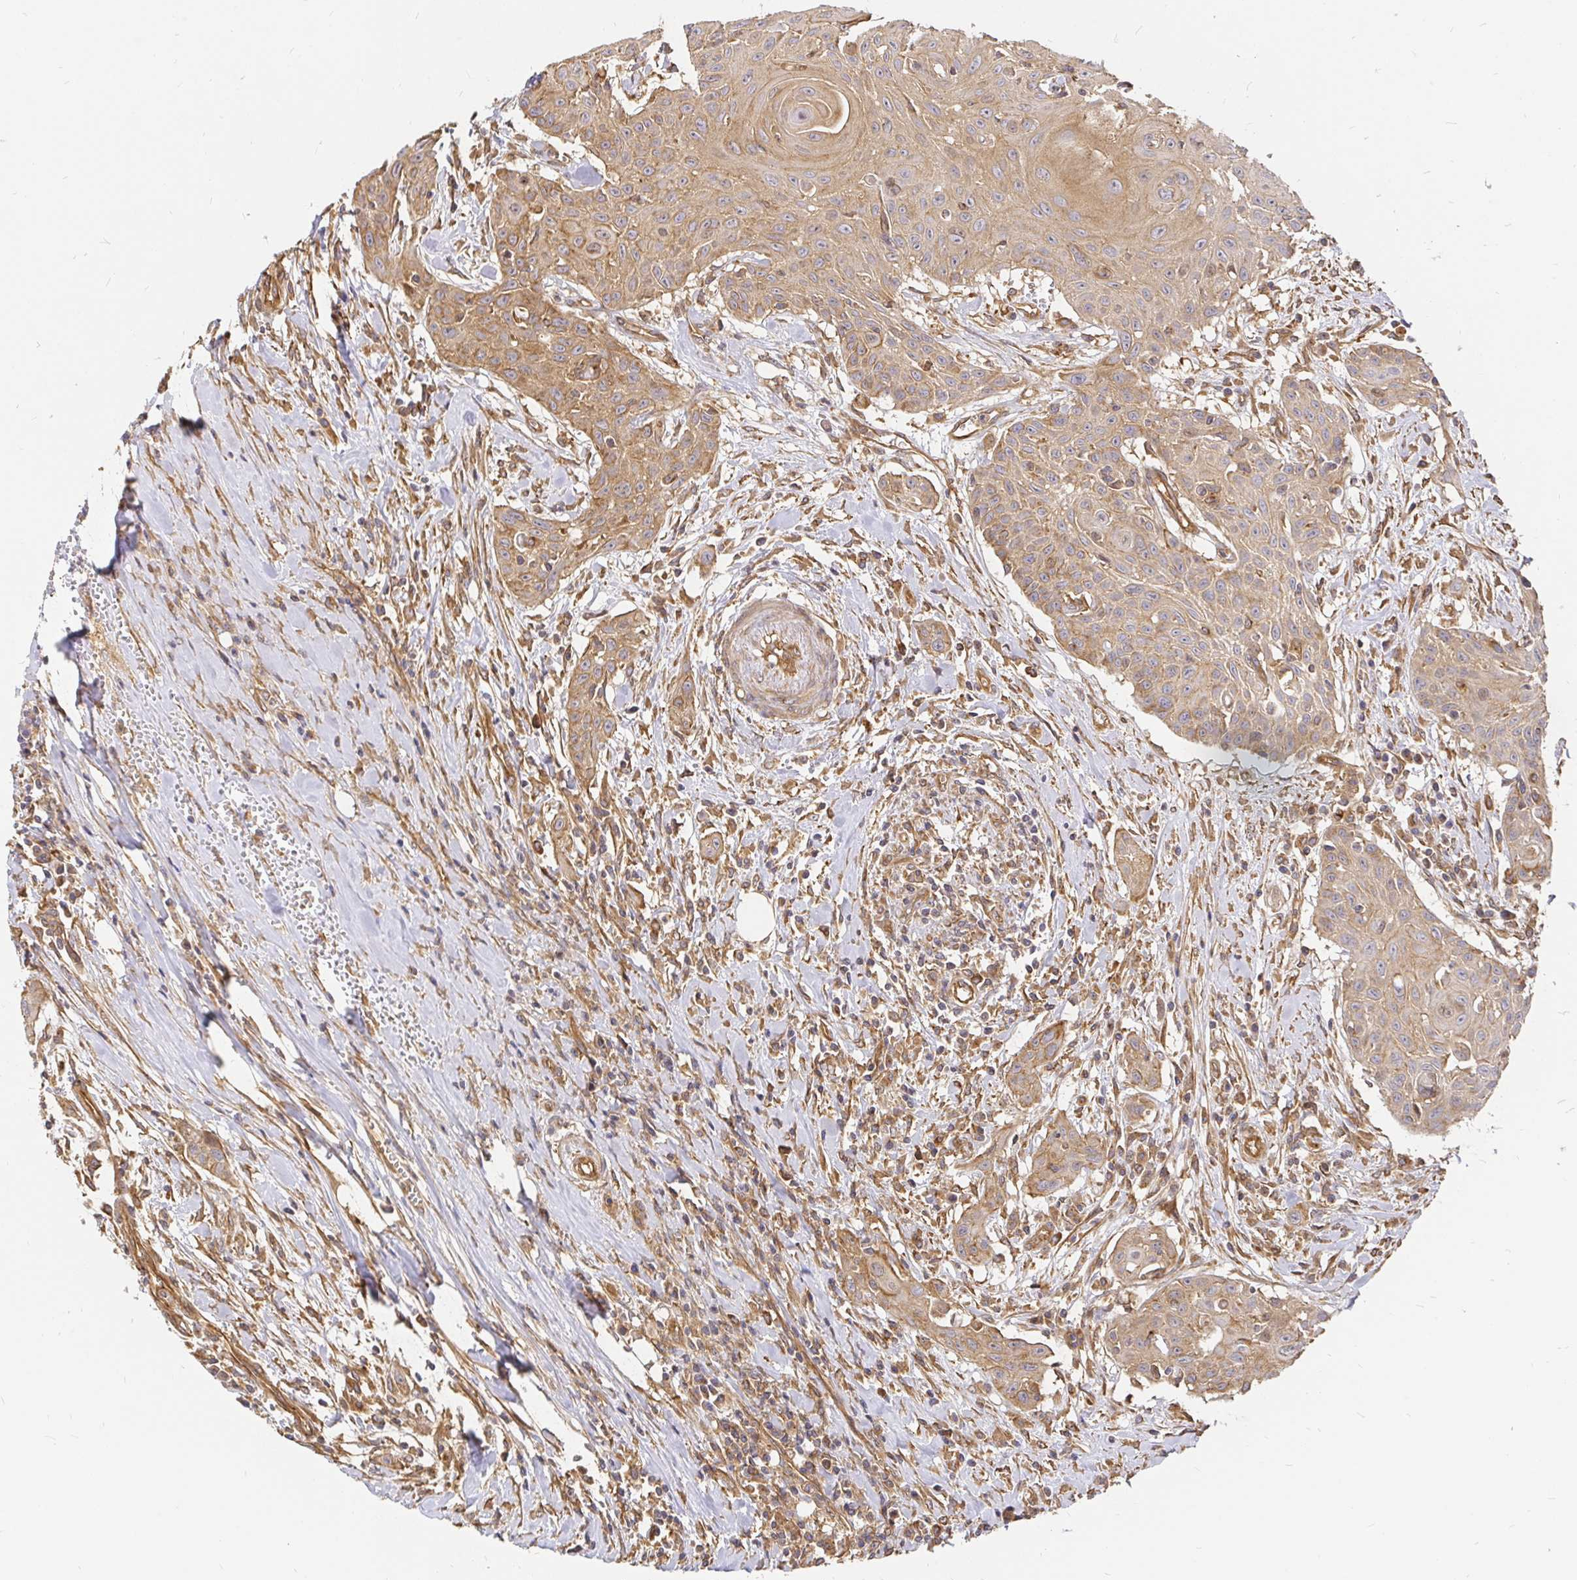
{"staining": {"intensity": "moderate", "quantity": ">75%", "location": "cytoplasmic/membranous"}, "tissue": "head and neck cancer", "cell_type": "Tumor cells", "image_type": "cancer", "snomed": [{"axis": "morphology", "description": "Squamous cell carcinoma, NOS"}, {"axis": "topography", "description": "Lymph node"}, {"axis": "topography", "description": "Salivary gland"}, {"axis": "topography", "description": "Head-Neck"}], "caption": "A brown stain highlights moderate cytoplasmic/membranous positivity of a protein in human head and neck cancer (squamous cell carcinoma) tumor cells. The staining was performed using DAB to visualize the protein expression in brown, while the nuclei were stained in blue with hematoxylin (Magnification: 20x).", "gene": "KIF5B", "patient": {"sex": "female", "age": 74}}